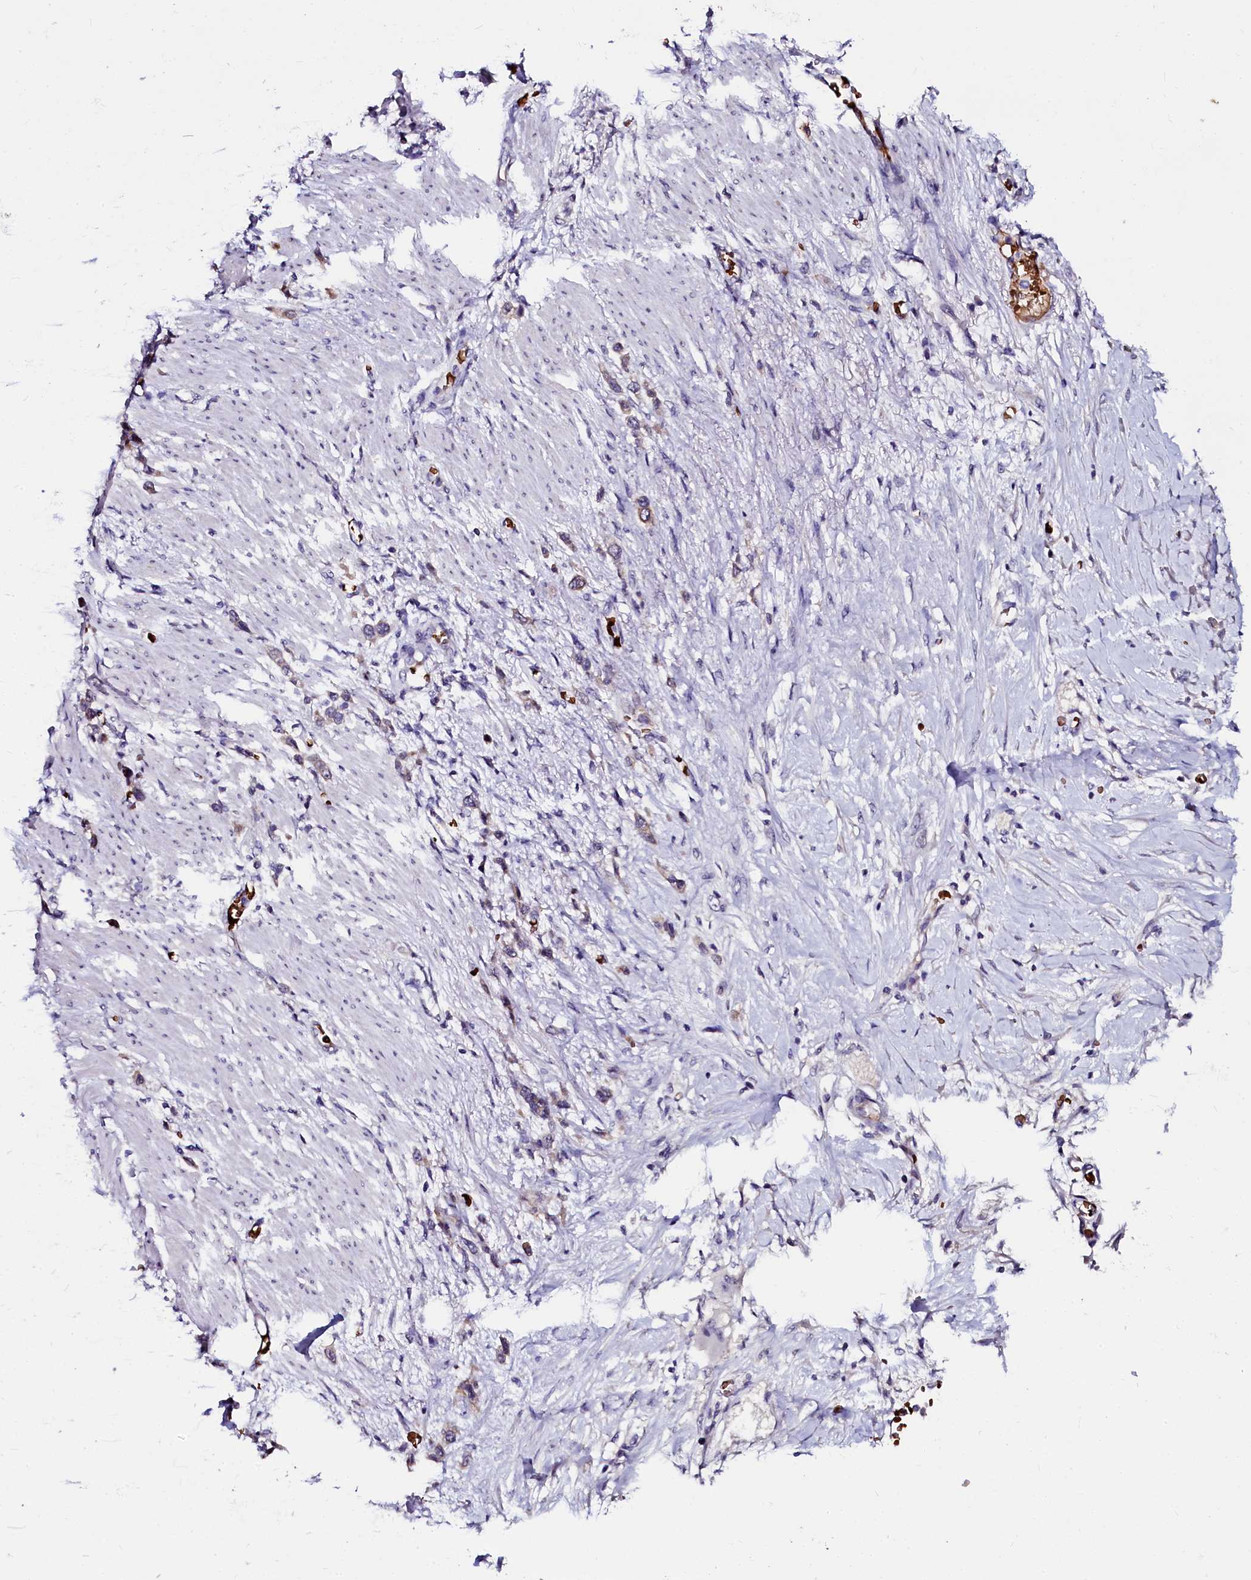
{"staining": {"intensity": "weak", "quantity": "<25%", "location": "cytoplasmic/membranous"}, "tissue": "stomach cancer", "cell_type": "Tumor cells", "image_type": "cancer", "snomed": [{"axis": "morphology", "description": "Adenocarcinoma, NOS"}, {"axis": "morphology", "description": "Adenocarcinoma, High grade"}, {"axis": "topography", "description": "Stomach, upper"}, {"axis": "topography", "description": "Stomach, lower"}], "caption": "Adenocarcinoma (stomach) stained for a protein using immunohistochemistry (IHC) reveals no positivity tumor cells.", "gene": "CTDSPL2", "patient": {"sex": "female", "age": 65}}